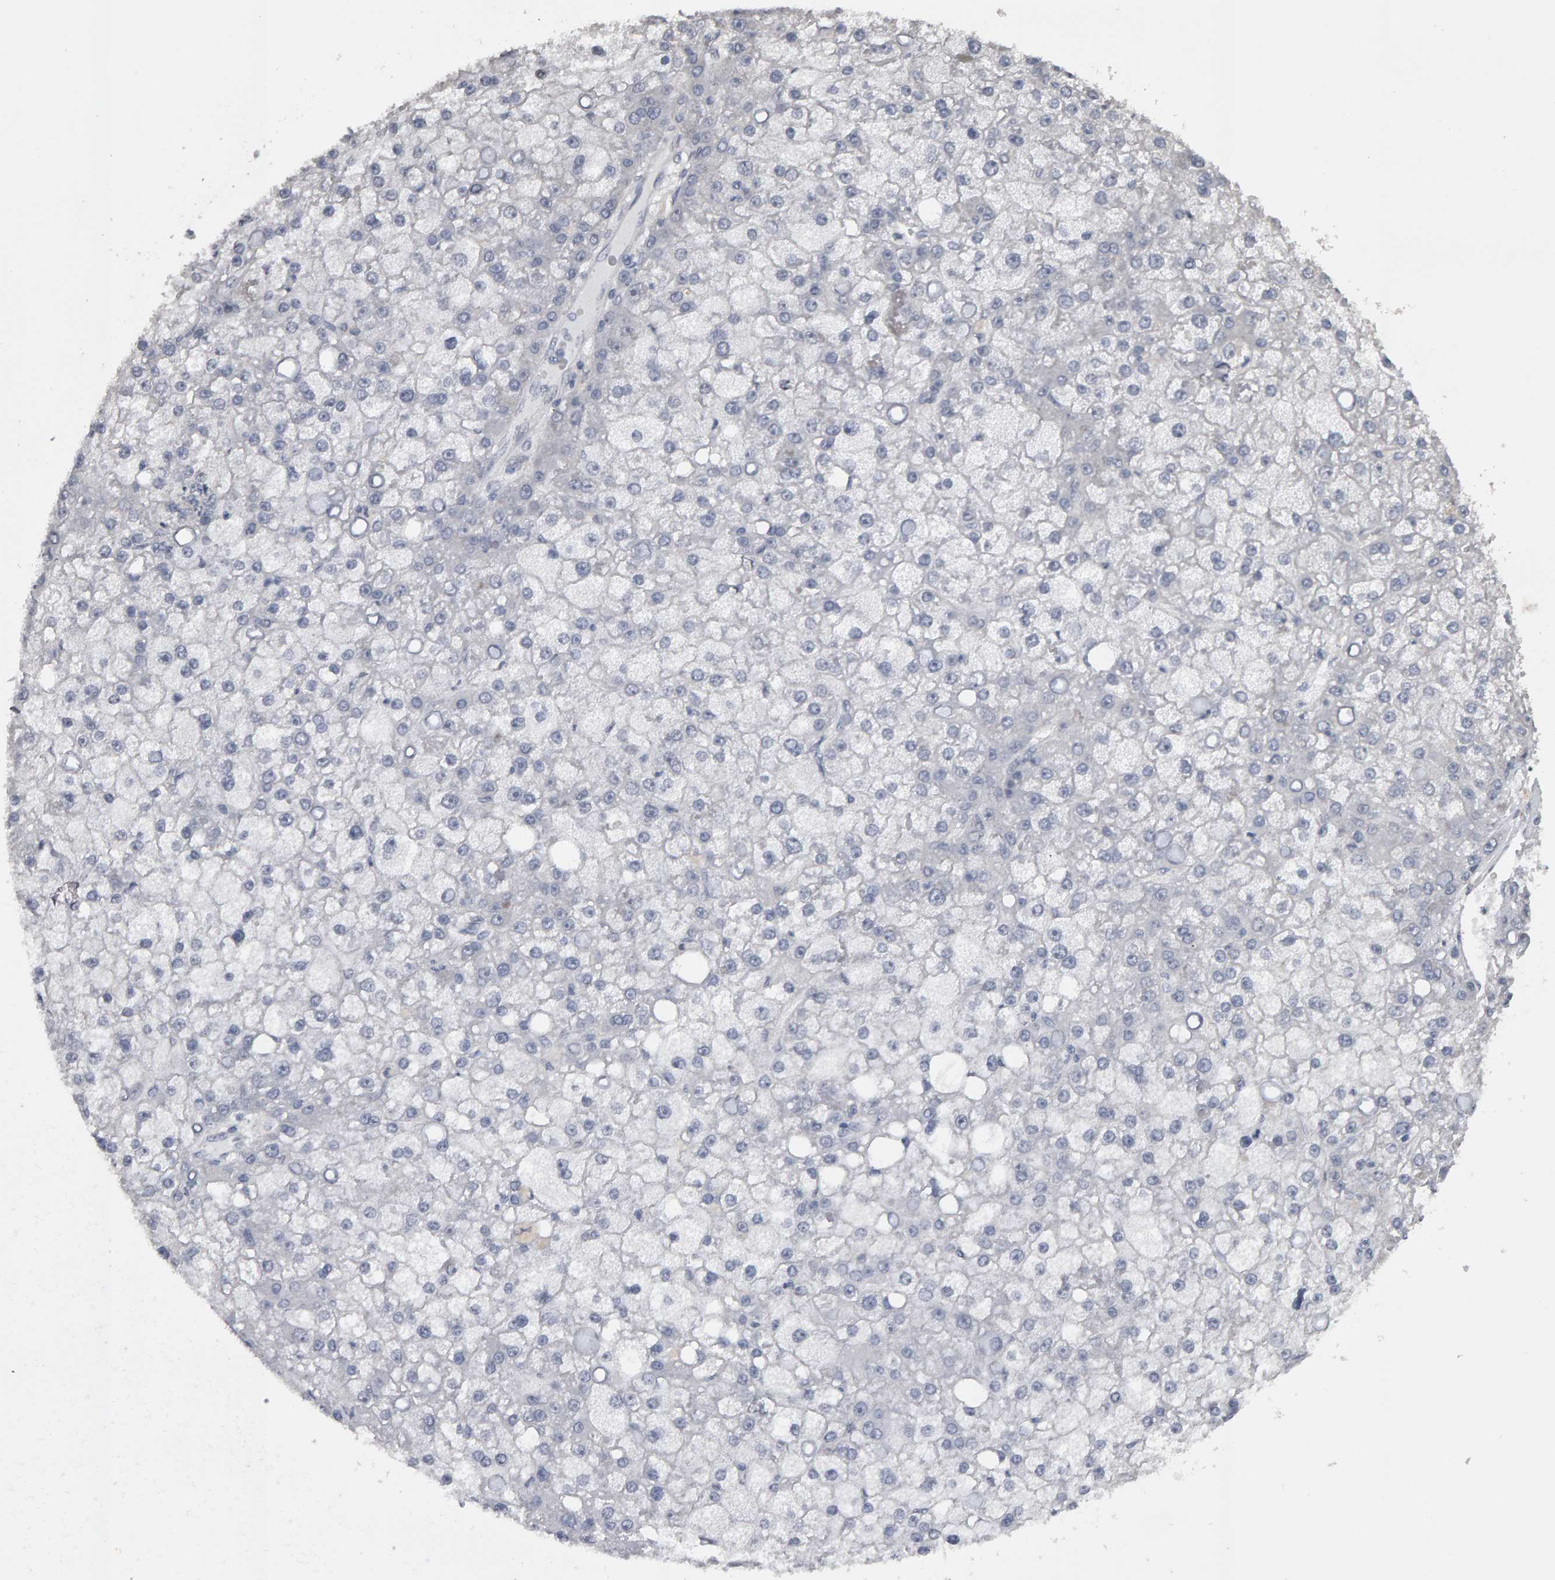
{"staining": {"intensity": "negative", "quantity": "none", "location": "none"}, "tissue": "liver cancer", "cell_type": "Tumor cells", "image_type": "cancer", "snomed": [{"axis": "morphology", "description": "Carcinoma, Hepatocellular, NOS"}, {"axis": "topography", "description": "Liver"}], "caption": "The histopathology image displays no staining of tumor cells in liver hepatocellular carcinoma.", "gene": "IPO8", "patient": {"sex": "male", "age": 67}}